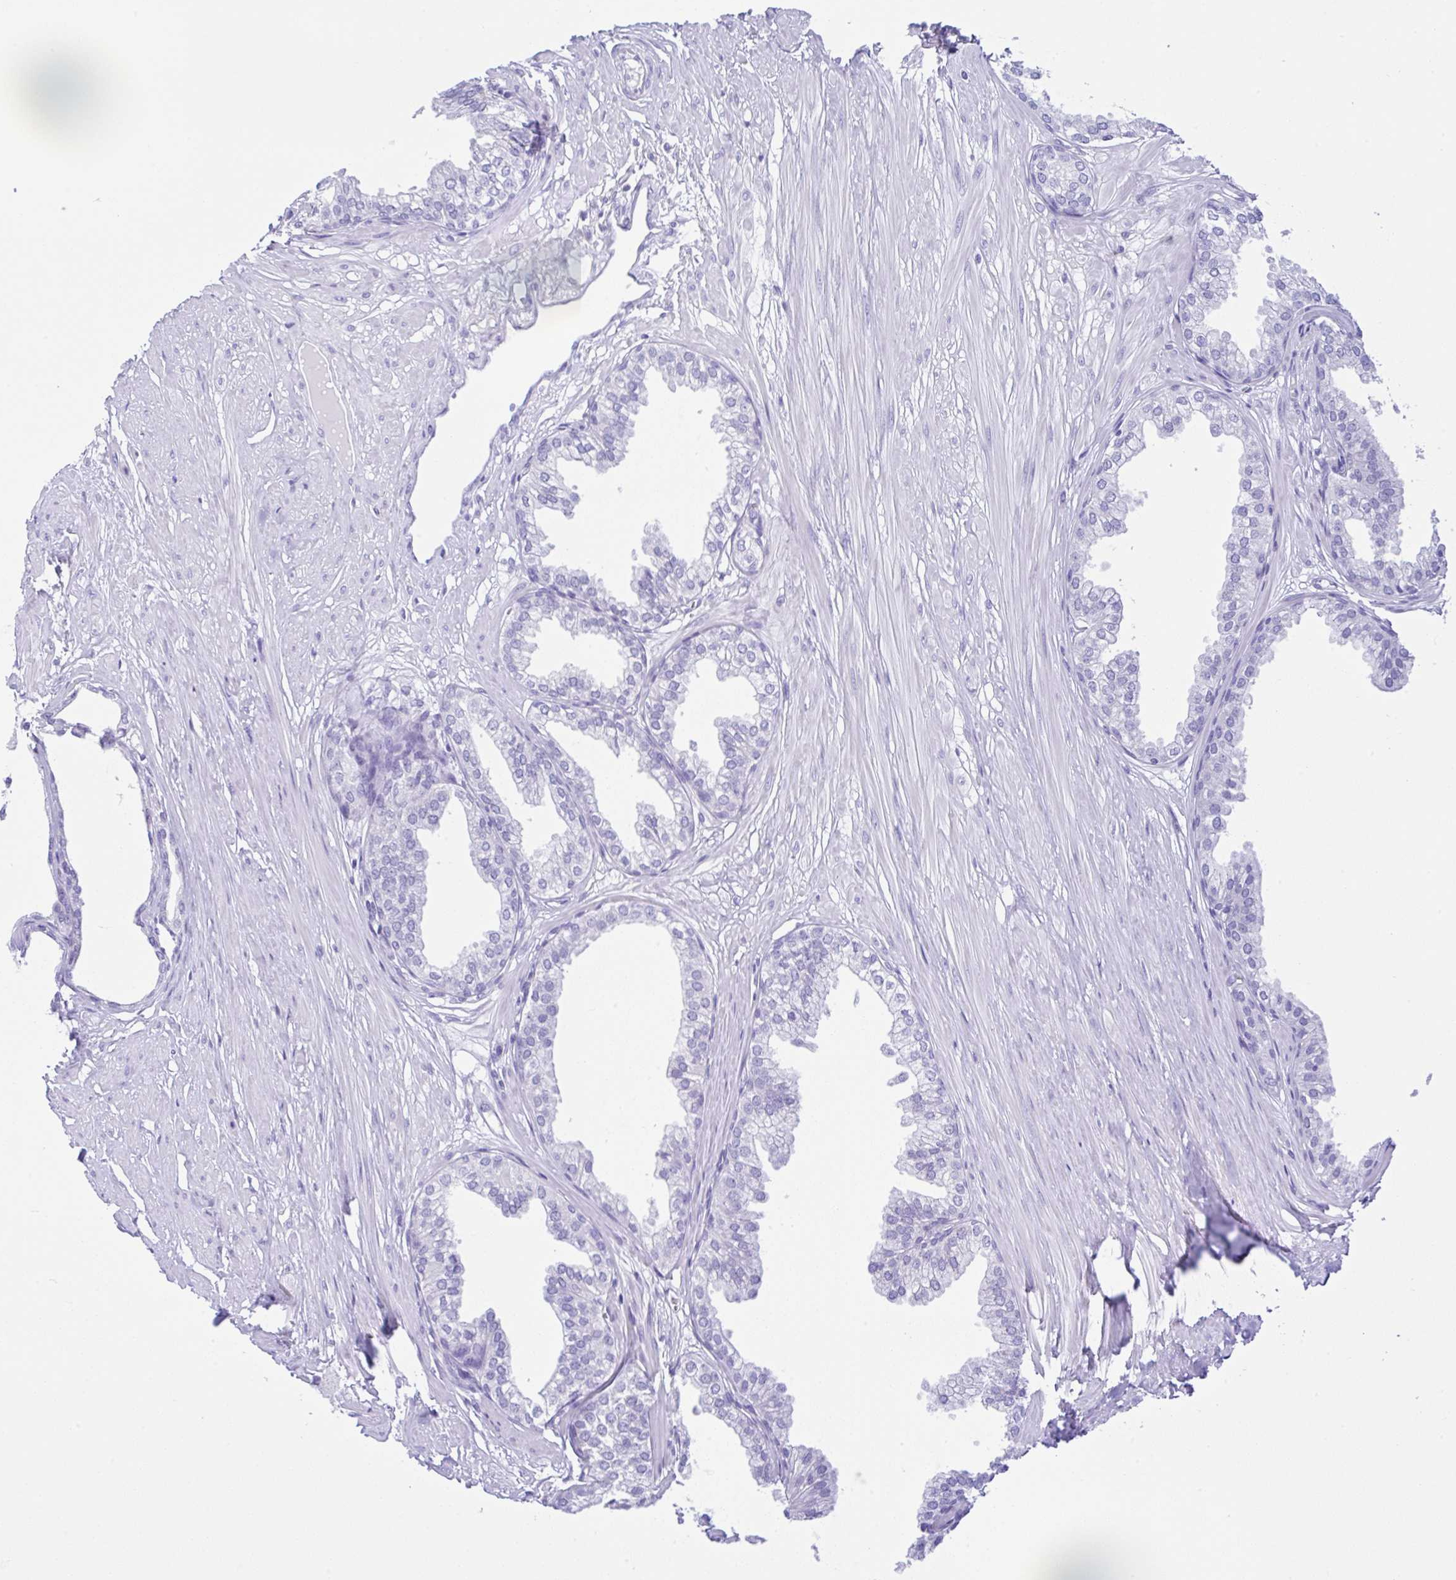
{"staining": {"intensity": "negative", "quantity": "none", "location": "none"}, "tissue": "prostate", "cell_type": "Glandular cells", "image_type": "normal", "snomed": [{"axis": "morphology", "description": "Normal tissue, NOS"}, {"axis": "topography", "description": "Prostate"}, {"axis": "topography", "description": "Peripheral nerve tissue"}], "caption": "High power microscopy image of an IHC photomicrograph of normal prostate, revealing no significant expression in glandular cells.", "gene": "RRM2", "patient": {"sex": "male", "age": 55}}